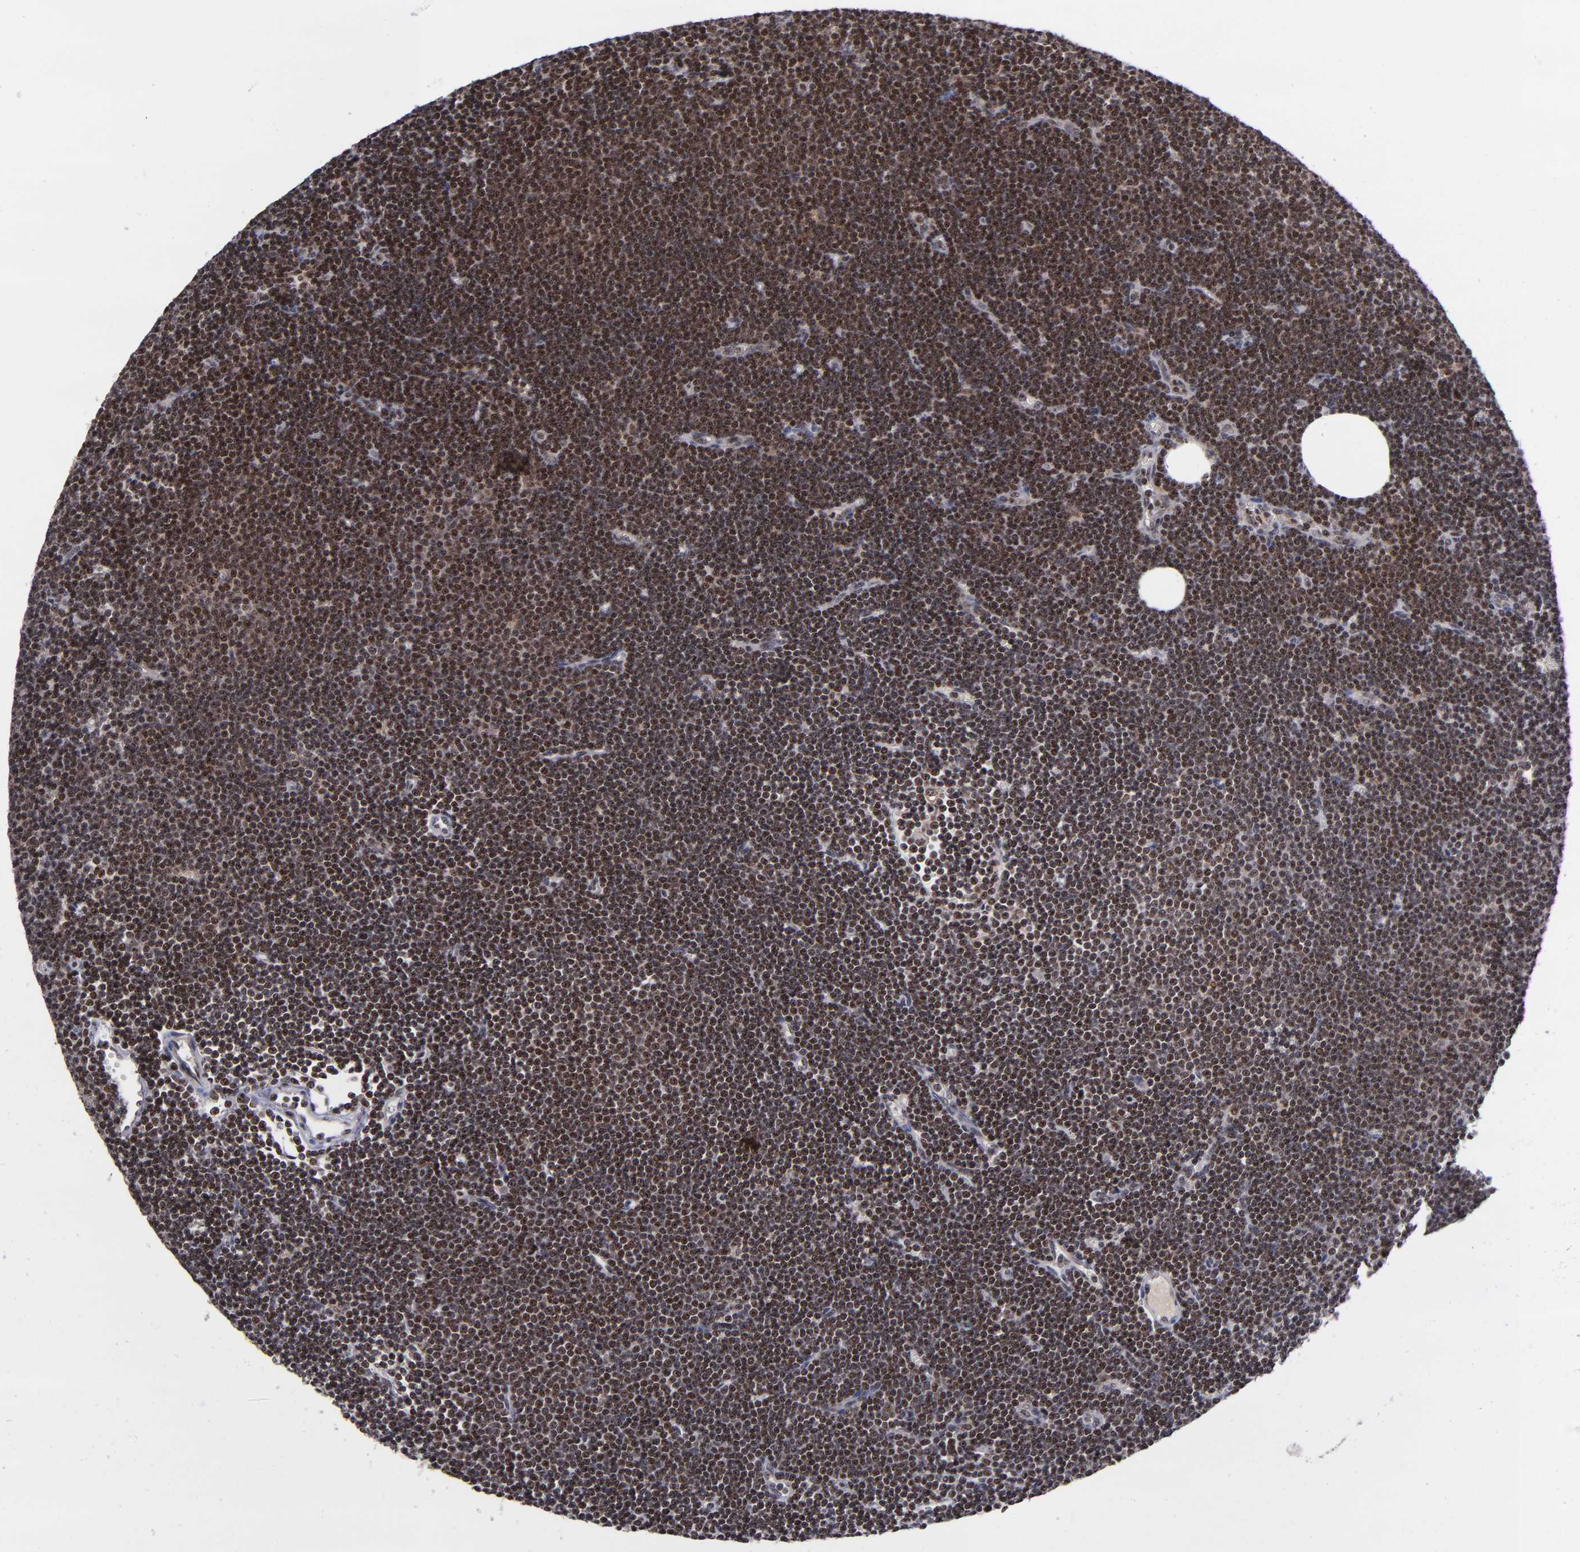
{"staining": {"intensity": "moderate", "quantity": ">75%", "location": "cytoplasmic/membranous,nuclear"}, "tissue": "lymphoma", "cell_type": "Tumor cells", "image_type": "cancer", "snomed": [{"axis": "morphology", "description": "Malignant lymphoma, non-Hodgkin's type, Low grade"}, {"axis": "topography", "description": "Lymph node"}], "caption": "Malignant lymphoma, non-Hodgkin's type (low-grade) stained for a protein (brown) exhibits moderate cytoplasmic/membranous and nuclear positive positivity in about >75% of tumor cells.", "gene": "PCNX4", "patient": {"sex": "female", "age": 73}}